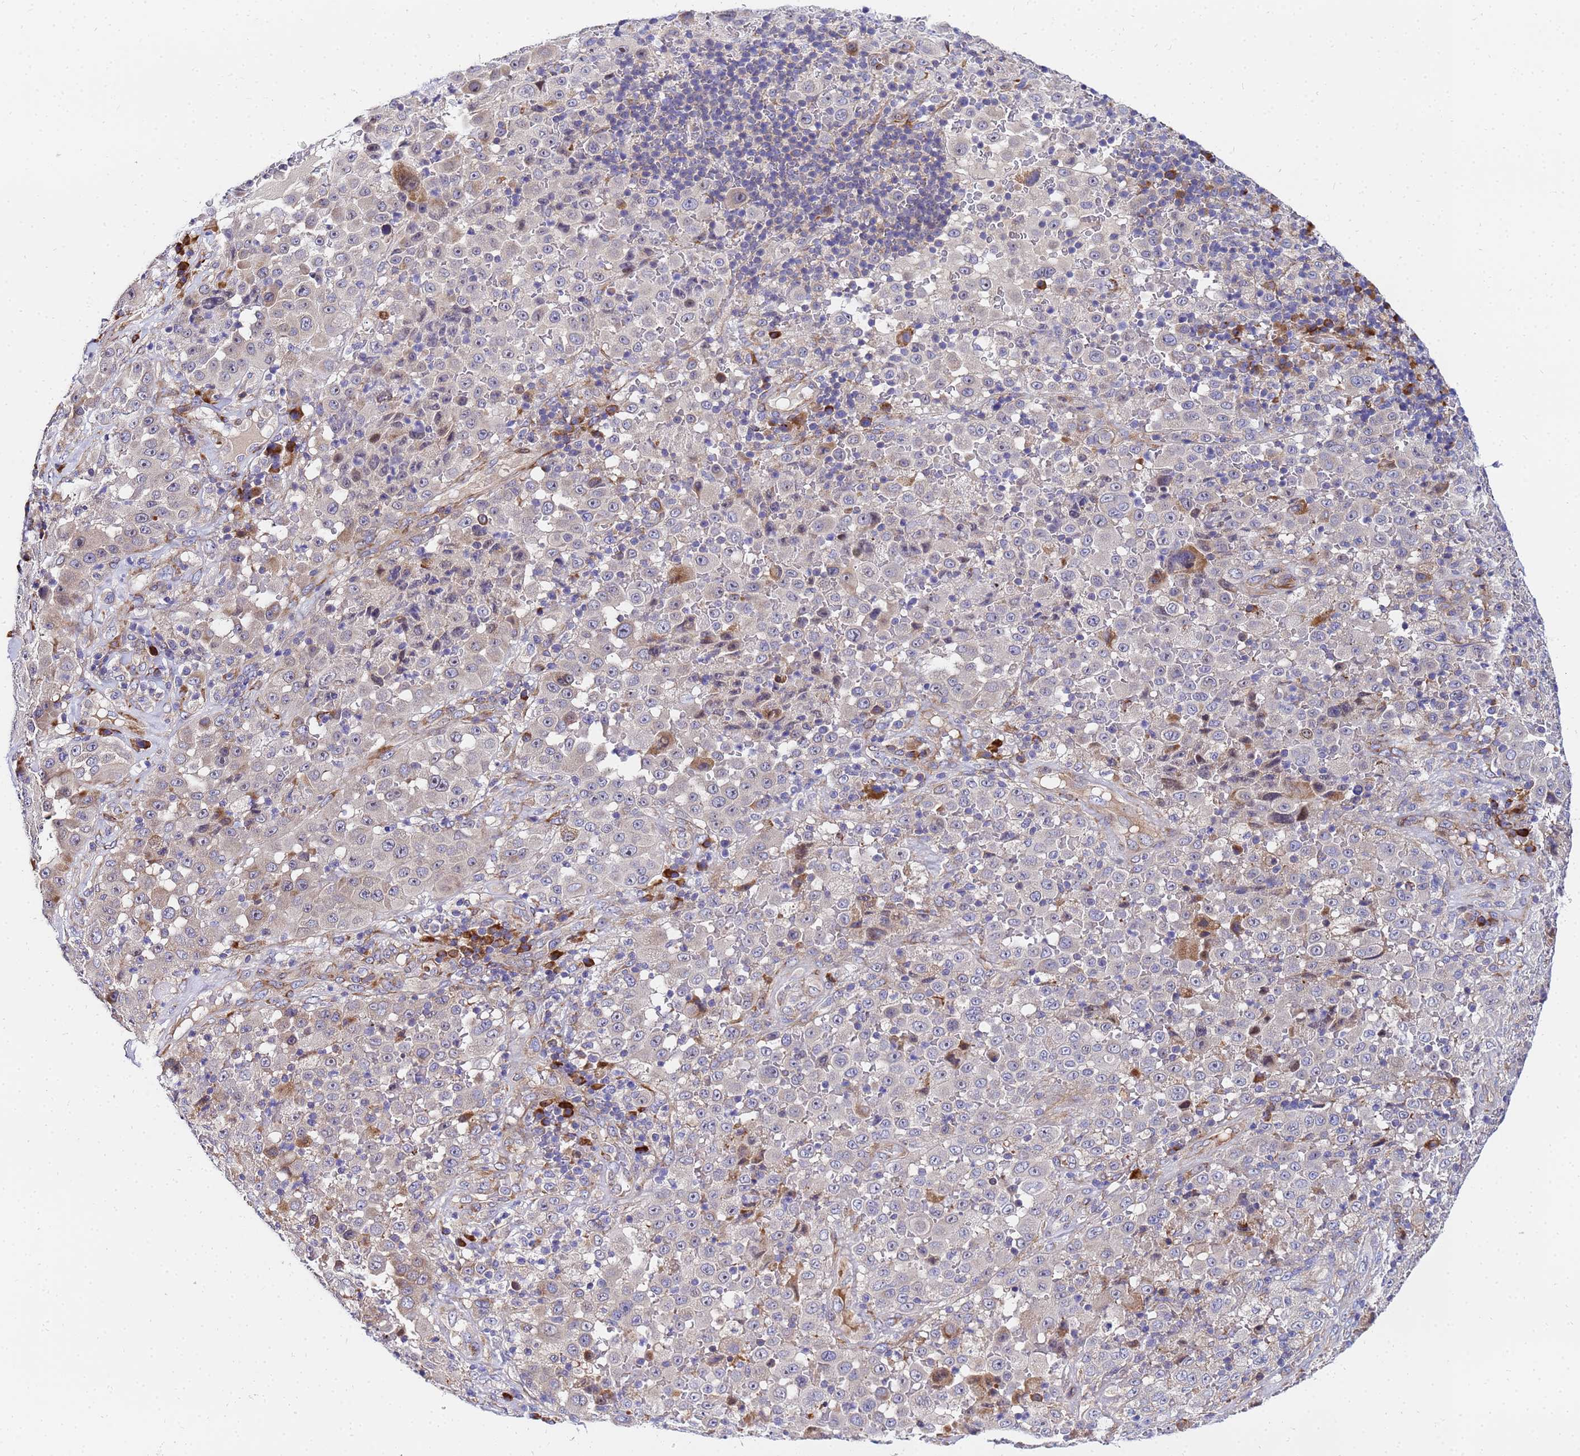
{"staining": {"intensity": "negative", "quantity": "none", "location": "none"}, "tissue": "melanoma", "cell_type": "Tumor cells", "image_type": "cancer", "snomed": [{"axis": "morphology", "description": "Malignant melanoma, Metastatic site"}, {"axis": "topography", "description": "Lymph node"}], "caption": "Tumor cells show no significant expression in melanoma.", "gene": "POM121", "patient": {"sex": "male", "age": 62}}